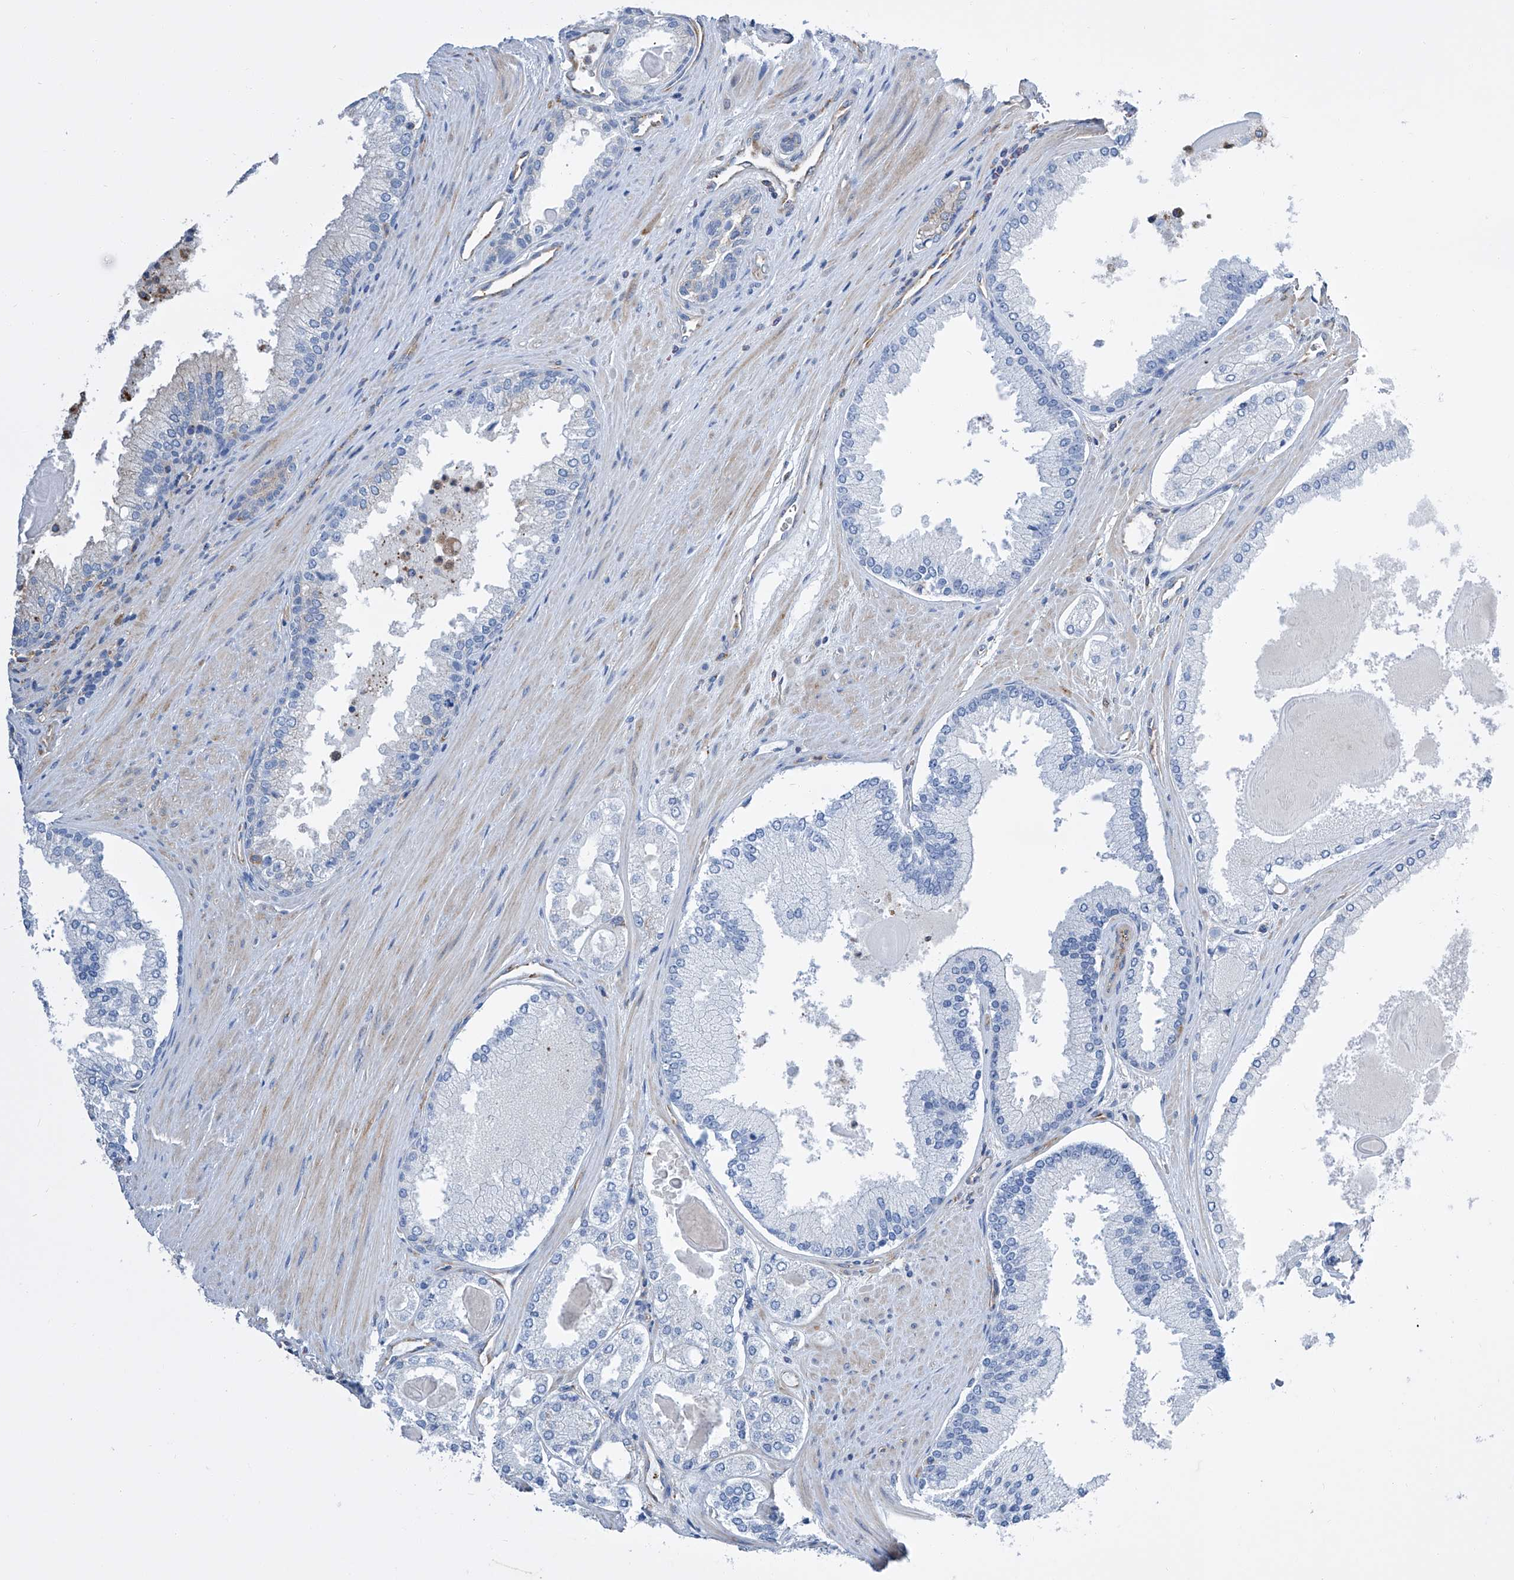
{"staining": {"intensity": "negative", "quantity": "none", "location": "none"}, "tissue": "prostate cancer", "cell_type": "Tumor cells", "image_type": "cancer", "snomed": [{"axis": "morphology", "description": "Adenocarcinoma, High grade"}, {"axis": "topography", "description": "Prostate"}], "caption": "Protein analysis of prostate cancer (high-grade adenocarcinoma) displays no significant expression in tumor cells.", "gene": "GPT", "patient": {"sex": "male", "age": 60}}